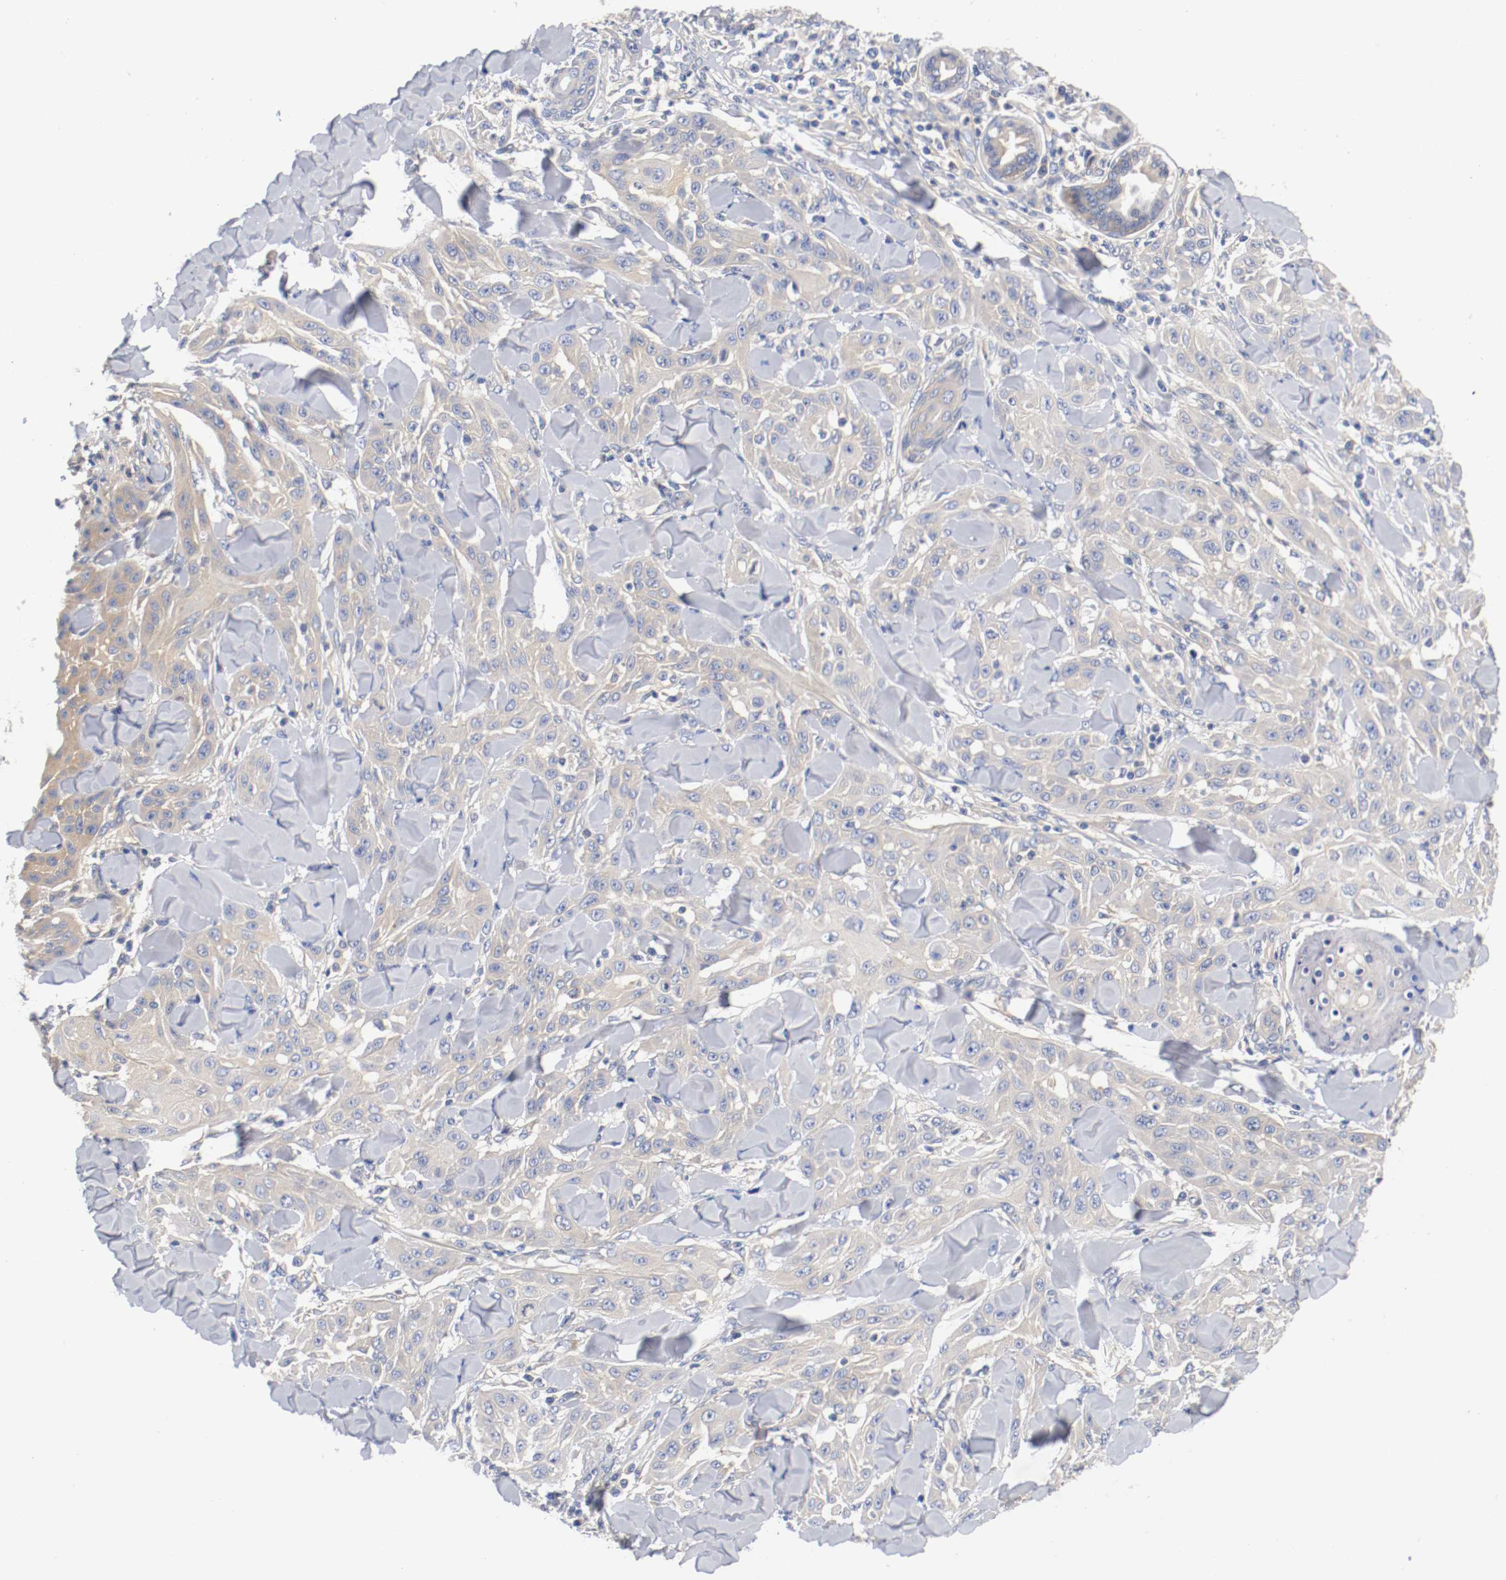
{"staining": {"intensity": "weak", "quantity": "25%-75%", "location": "cytoplasmic/membranous"}, "tissue": "skin cancer", "cell_type": "Tumor cells", "image_type": "cancer", "snomed": [{"axis": "morphology", "description": "Squamous cell carcinoma, NOS"}, {"axis": "topography", "description": "Skin"}], "caption": "High-magnification brightfield microscopy of squamous cell carcinoma (skin) stained with DAB (brown) and counterstained with hematoxylin (blue). tumor cells exhibit weak cytoplasmic/membranous positivity is appreciated in approximately25%-75% of cells. (DAB (3,3'-diaminobenzidine) = brown stain, brightfield microscopy at high magnification).", "gene": "HGS", "patient": {"sex": "male", "age": 24}}